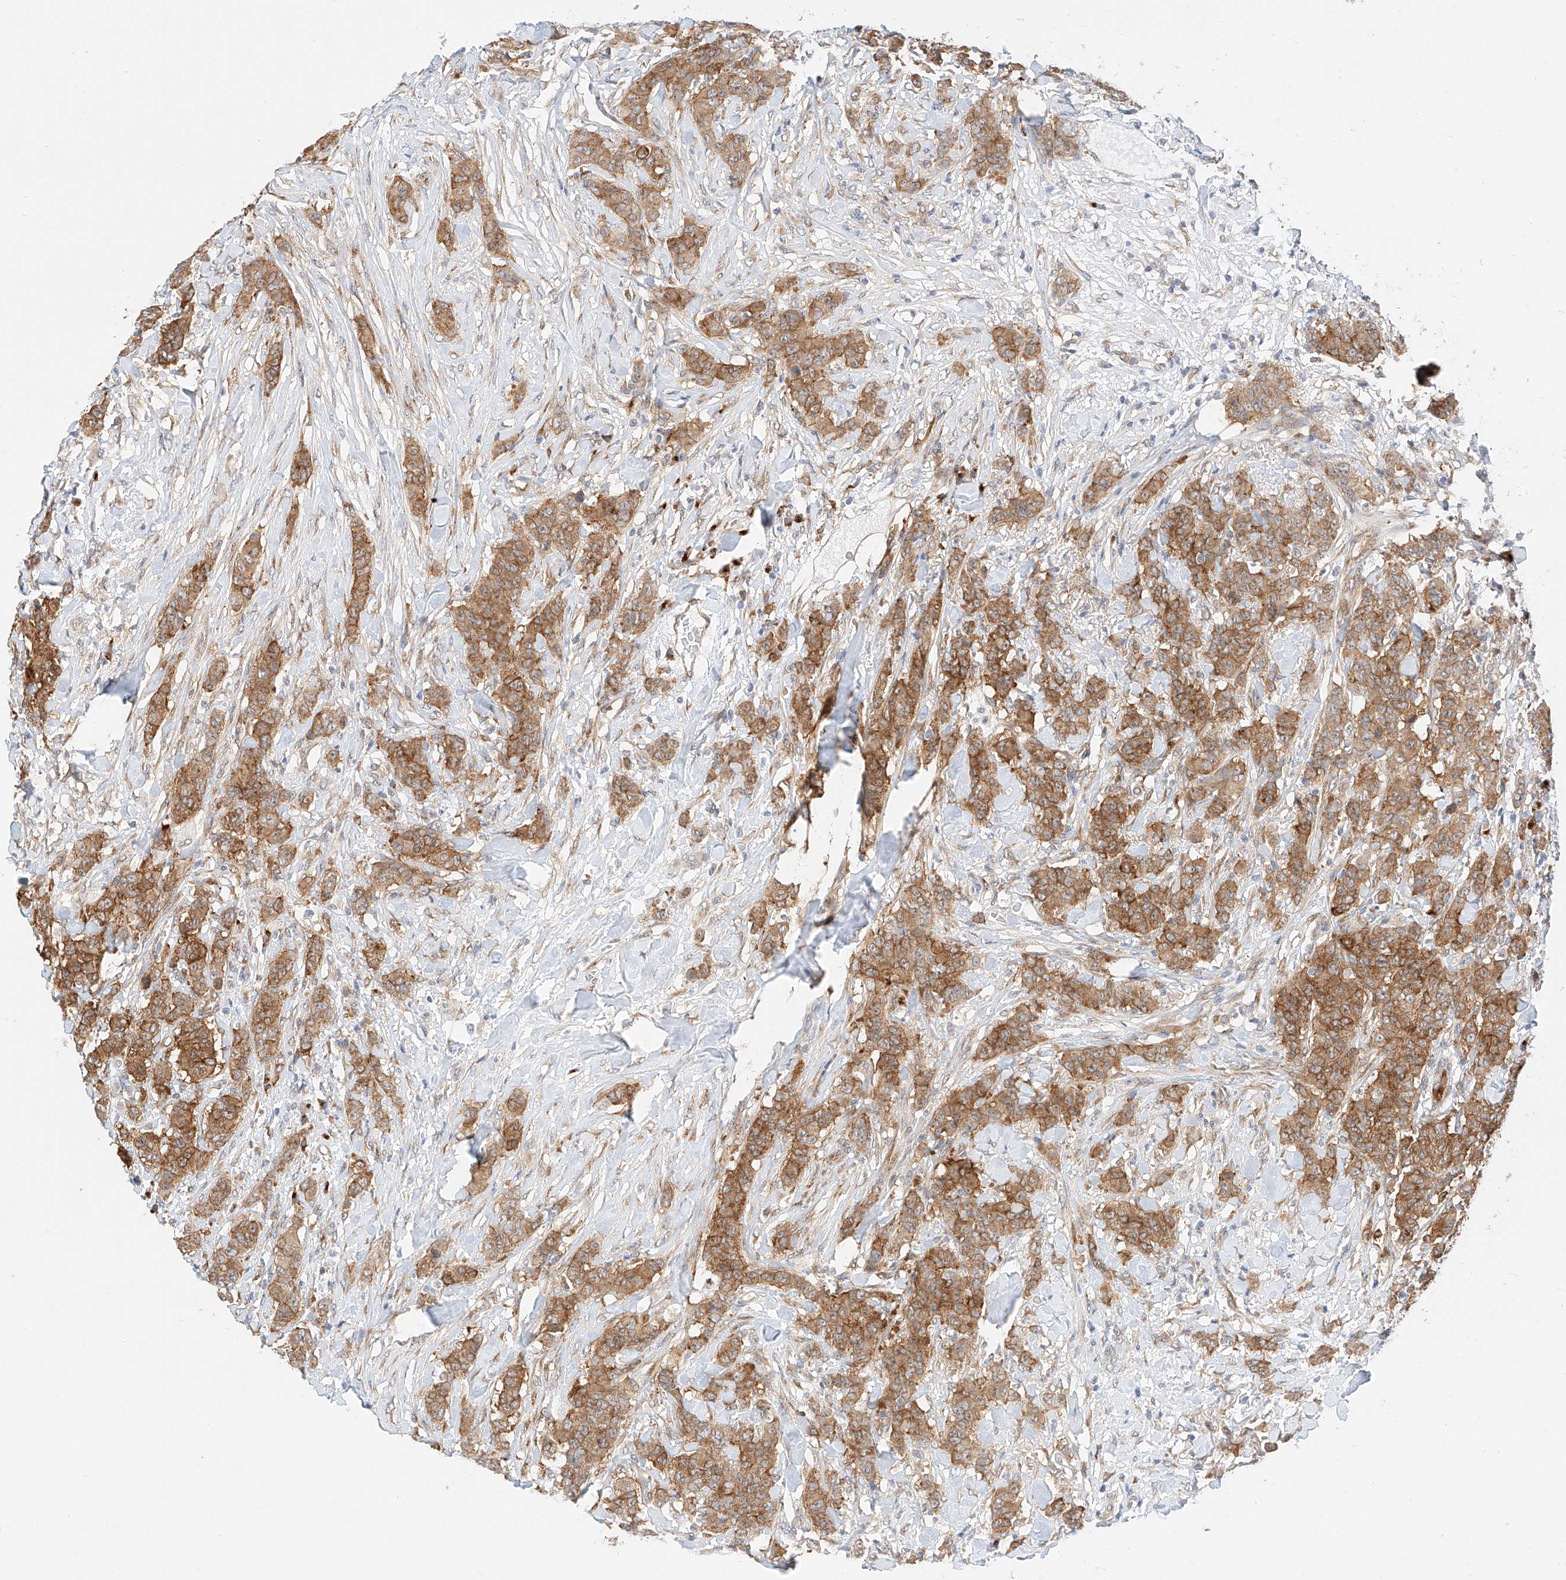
{"staining": {"intensity": "moderate", "quantity": ">75%", "location": "cytoplasmic/membranous"}, "tissue": "breast cancer", "cell_type": "Tumor cells", "image_type": "cancer", "snomed": [{"axis": "morphology", "description": "Duct carcinoma"}, {"axis": "topography", "description": "Breast"}], "caption": "About >75% of tumor cells in breast cancer demonstrate moderate cytoplasmic/membranous protein staining as visualized by brown immunohistochemical staining.", "gene": "CARMIL1", "patient": {"sex": "female", "age": 40}}